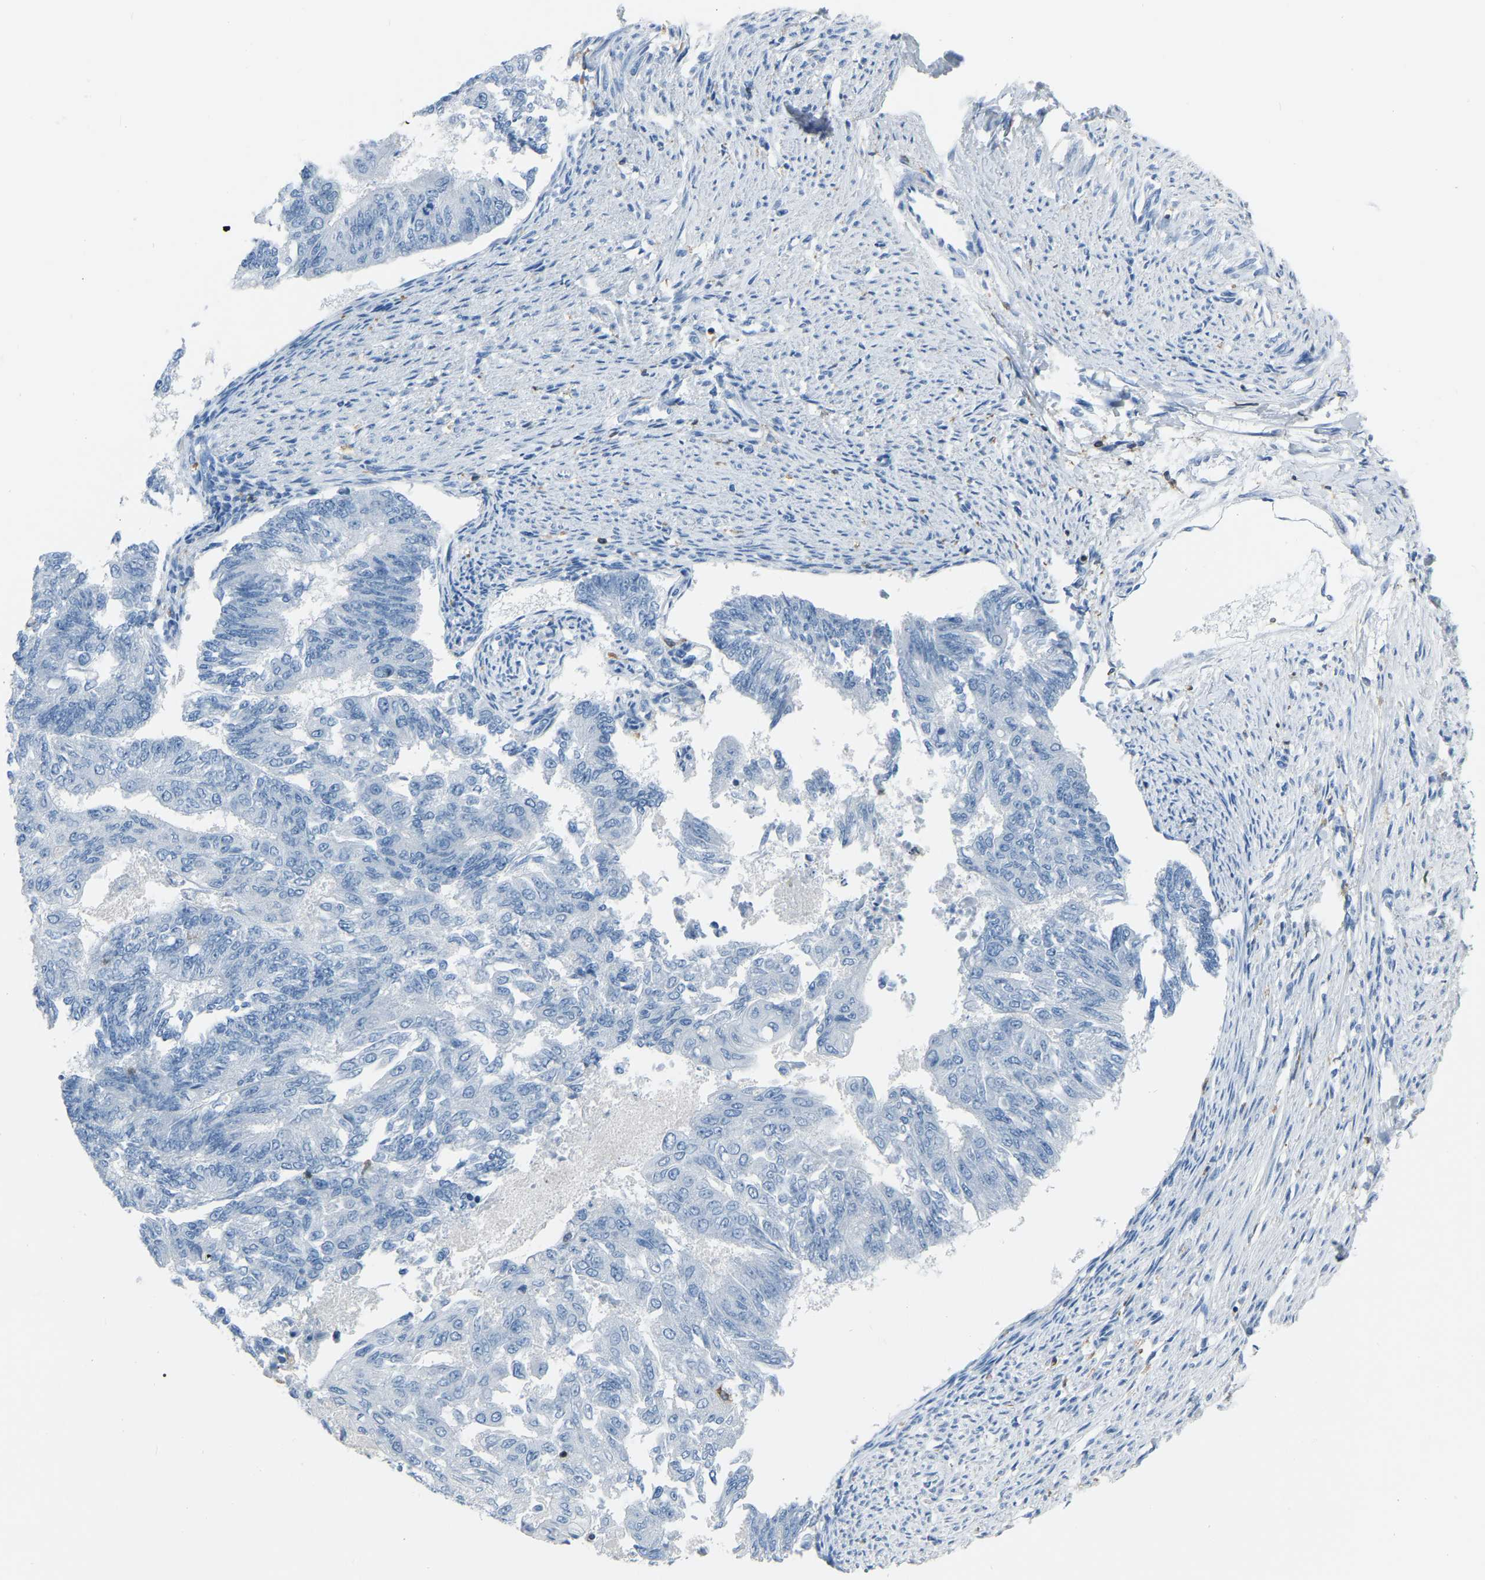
{"staining": {"intensity": "negative", "quantity": "none", "location": "none"}, "tissue": "endometrial cancer", "cell_type": "Tumor cells", "image_type": "cancer", "snomed": [{"axis": "morphology", "description": "Adenocarcinoma, NOS"}, {"axis": "topography", "description": "Endometrium"}], "caption": "There is no significant expression in tumor cells of endometrial cancer (adenocarcinoma).", "gene": "ARHGAP45", "patient": {"sex": "female", "age": 32}}